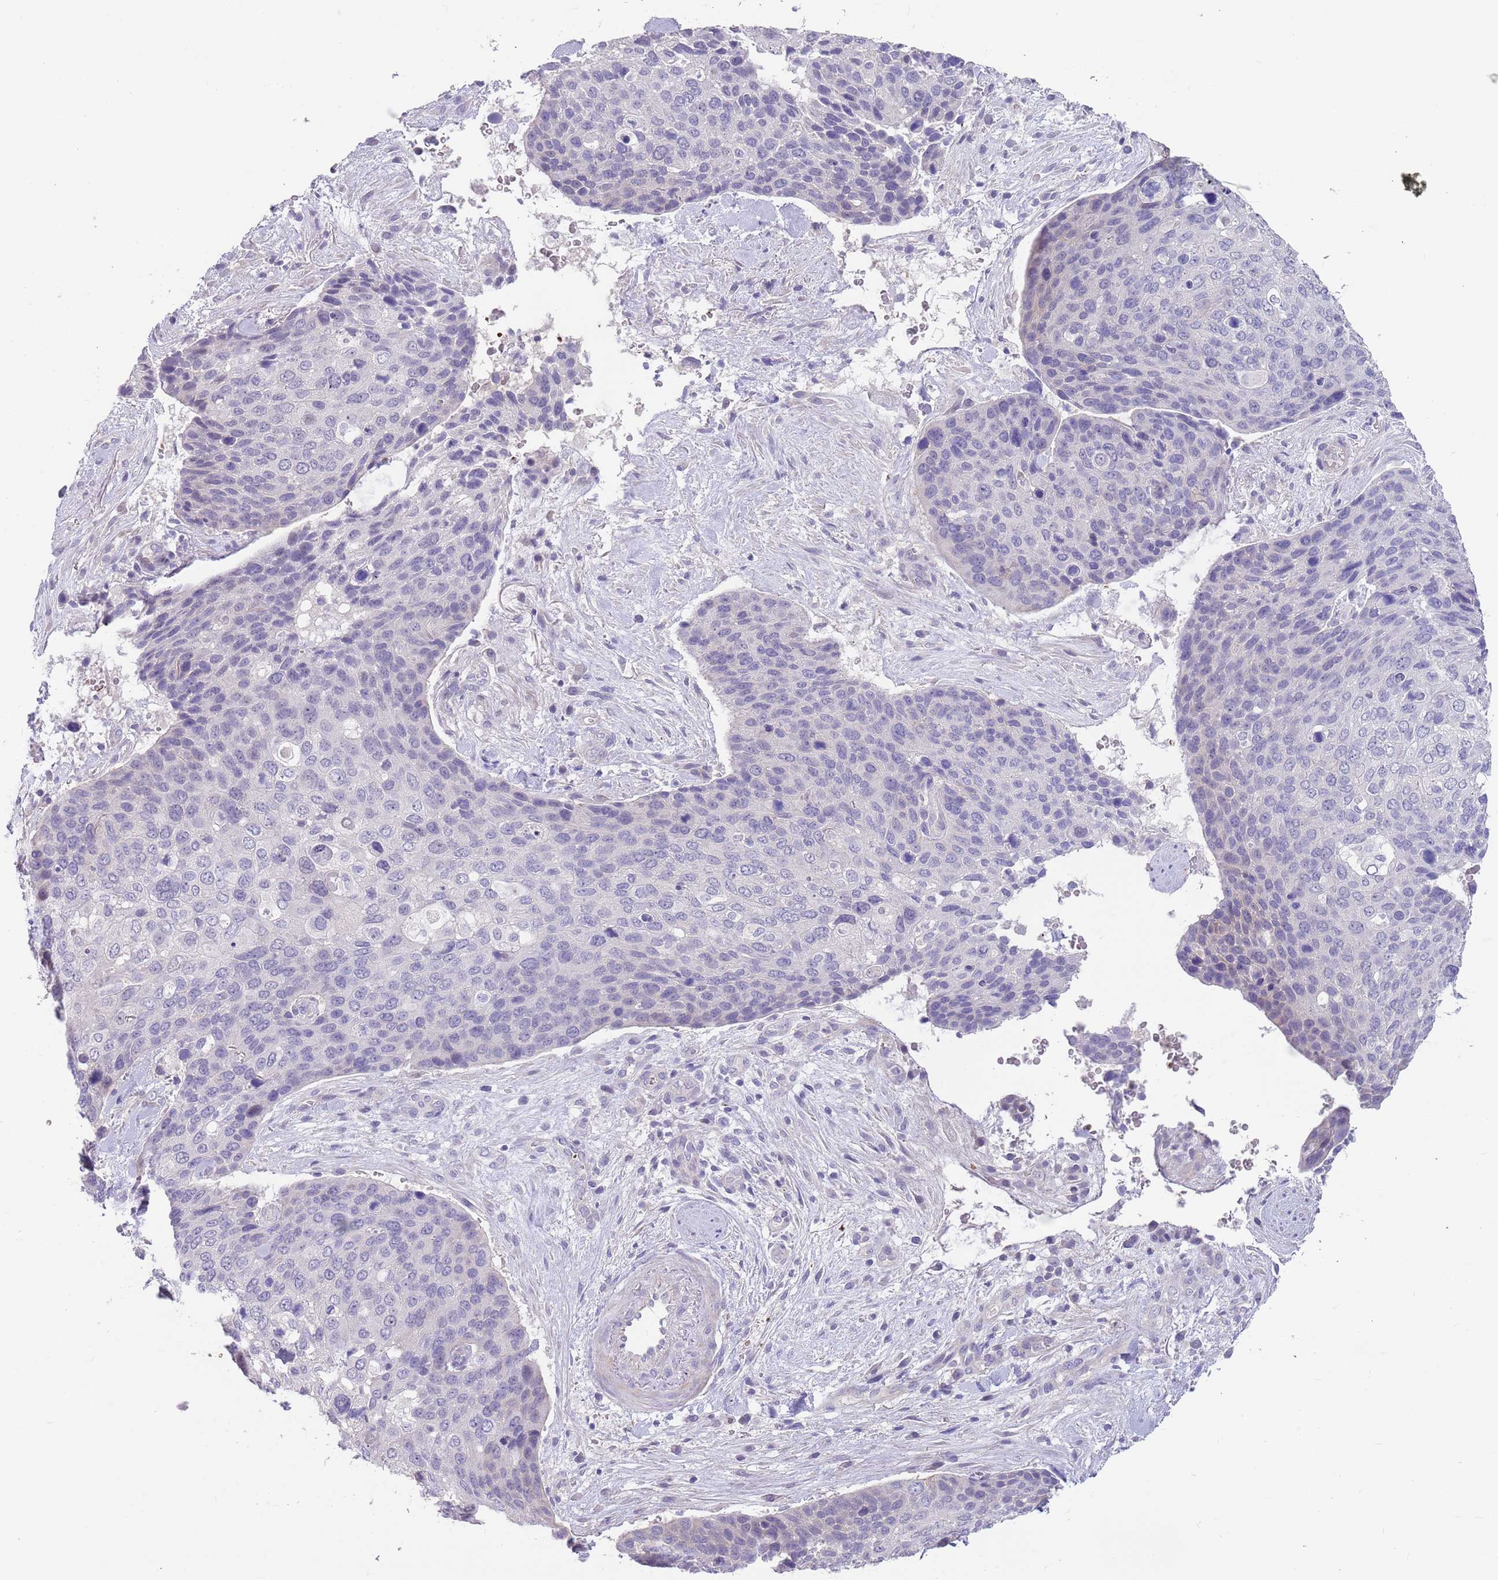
{"staining": {"intensity": "negative", "quantity": "none", "location": "none"}, "tissue": "skin cancer", "cell_type": "Tumor cells", "image_type": "cancer", "snomed": [{"axis": "morphology", "description": "Basal cell carcinoma"}, {"axis": "topography", "description": "Skin"}], "caption": "Immunohistochemistry (IHC) of human skin cancer exhibits no expression in tumor cells.", "gene": "ZNF14", "patient": {"sex": "female", "age": 74}}